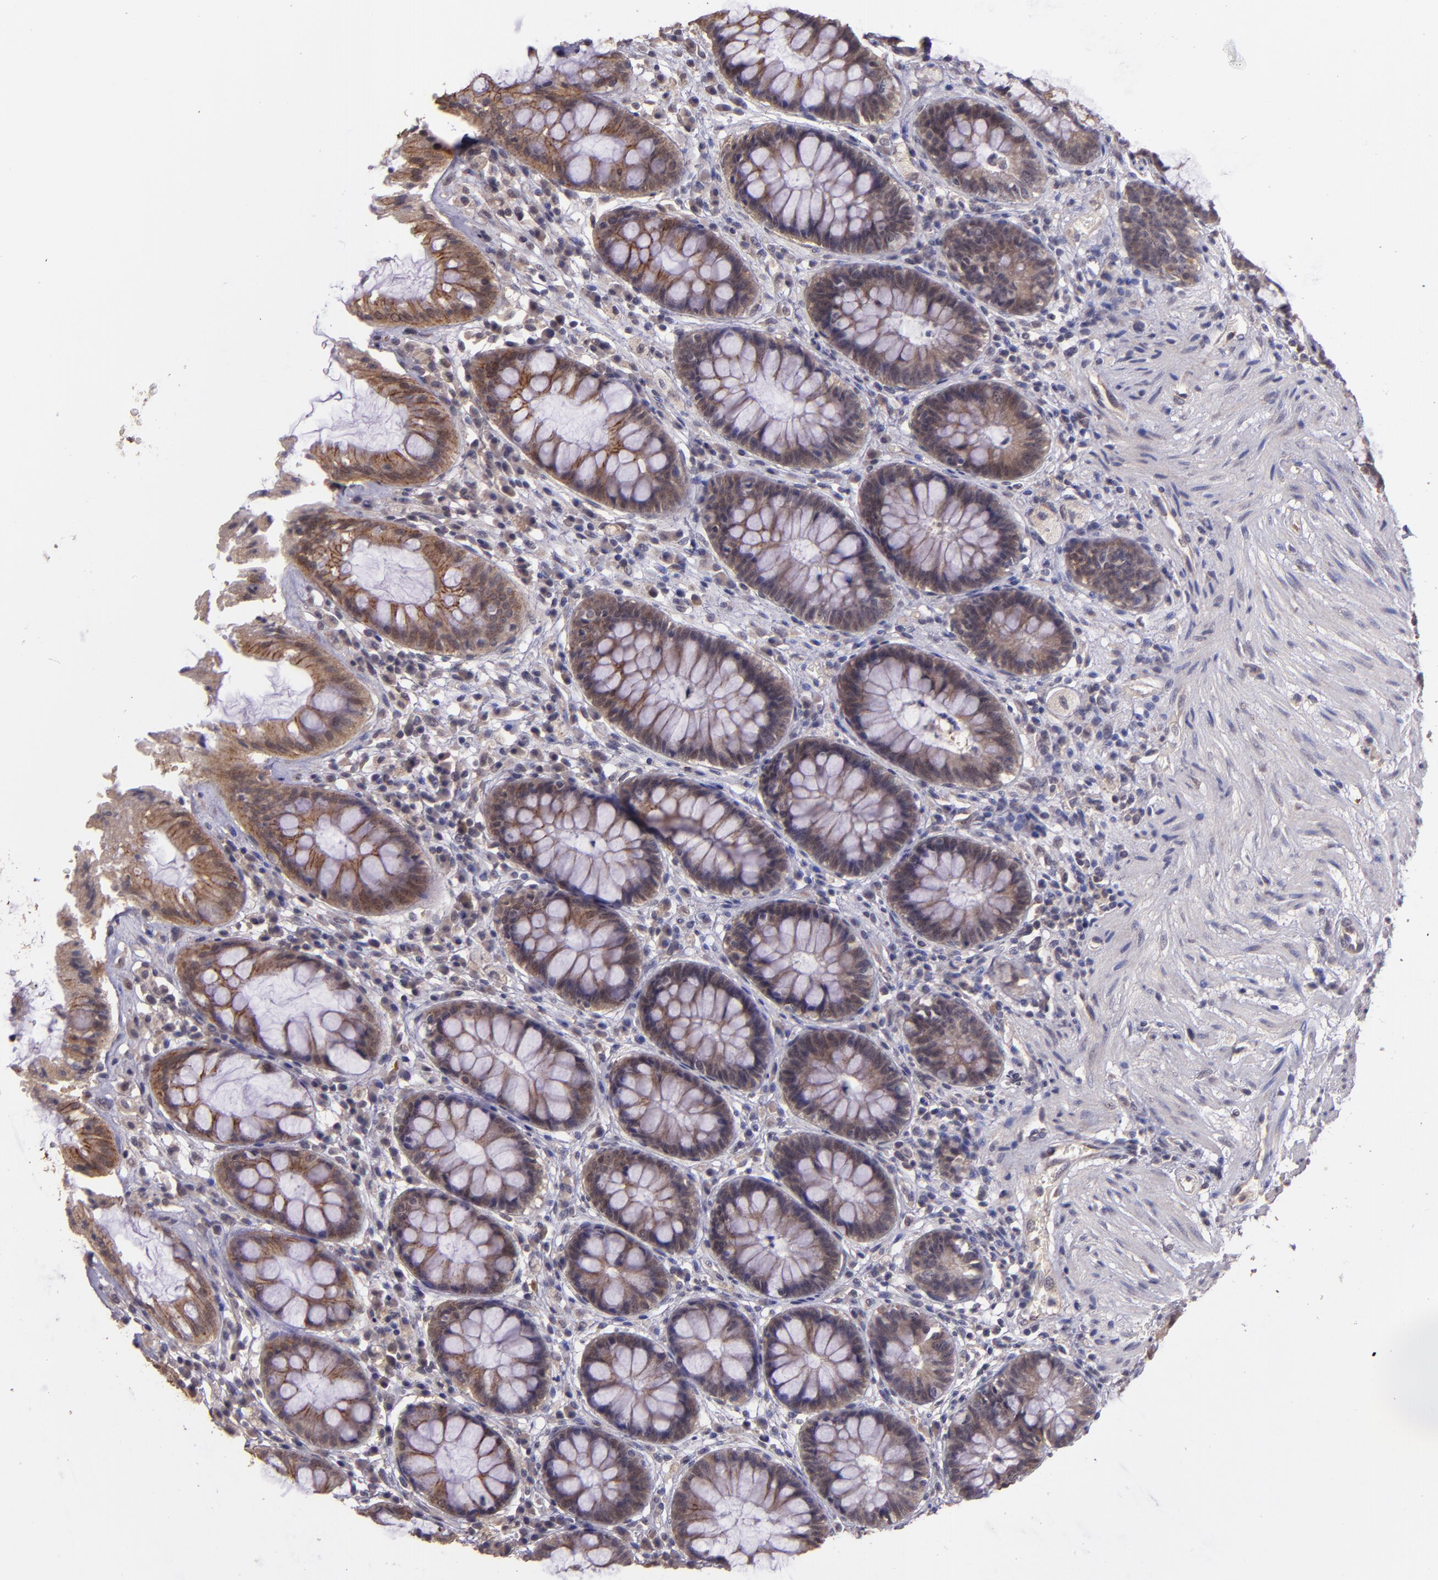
{"staining": {"intensity": "moderate", "quantity": ">75%", "location": "cytoplasmic/membranous"}, "tissue": "rectum", "cell_type": "Glandular cells", "image_type": "normal", "snomed": [{"axis": "morphology", "description": "Normal tissue, NOS"}, {"axis": "topography", "description": "Rectum"}], "caption": "Immunohistochemical staining of normal rectum demonstrates medium levels of moderate cytoplasmic/membranous expression in approximately >75% of glandular cells. The protein is stained brown, and the nuclei are stained in blue (DAB IHC with brightfield microscopy, high magnification).", "gene": "TAF7L", "patient": {"sex": "female", "age": 46}}